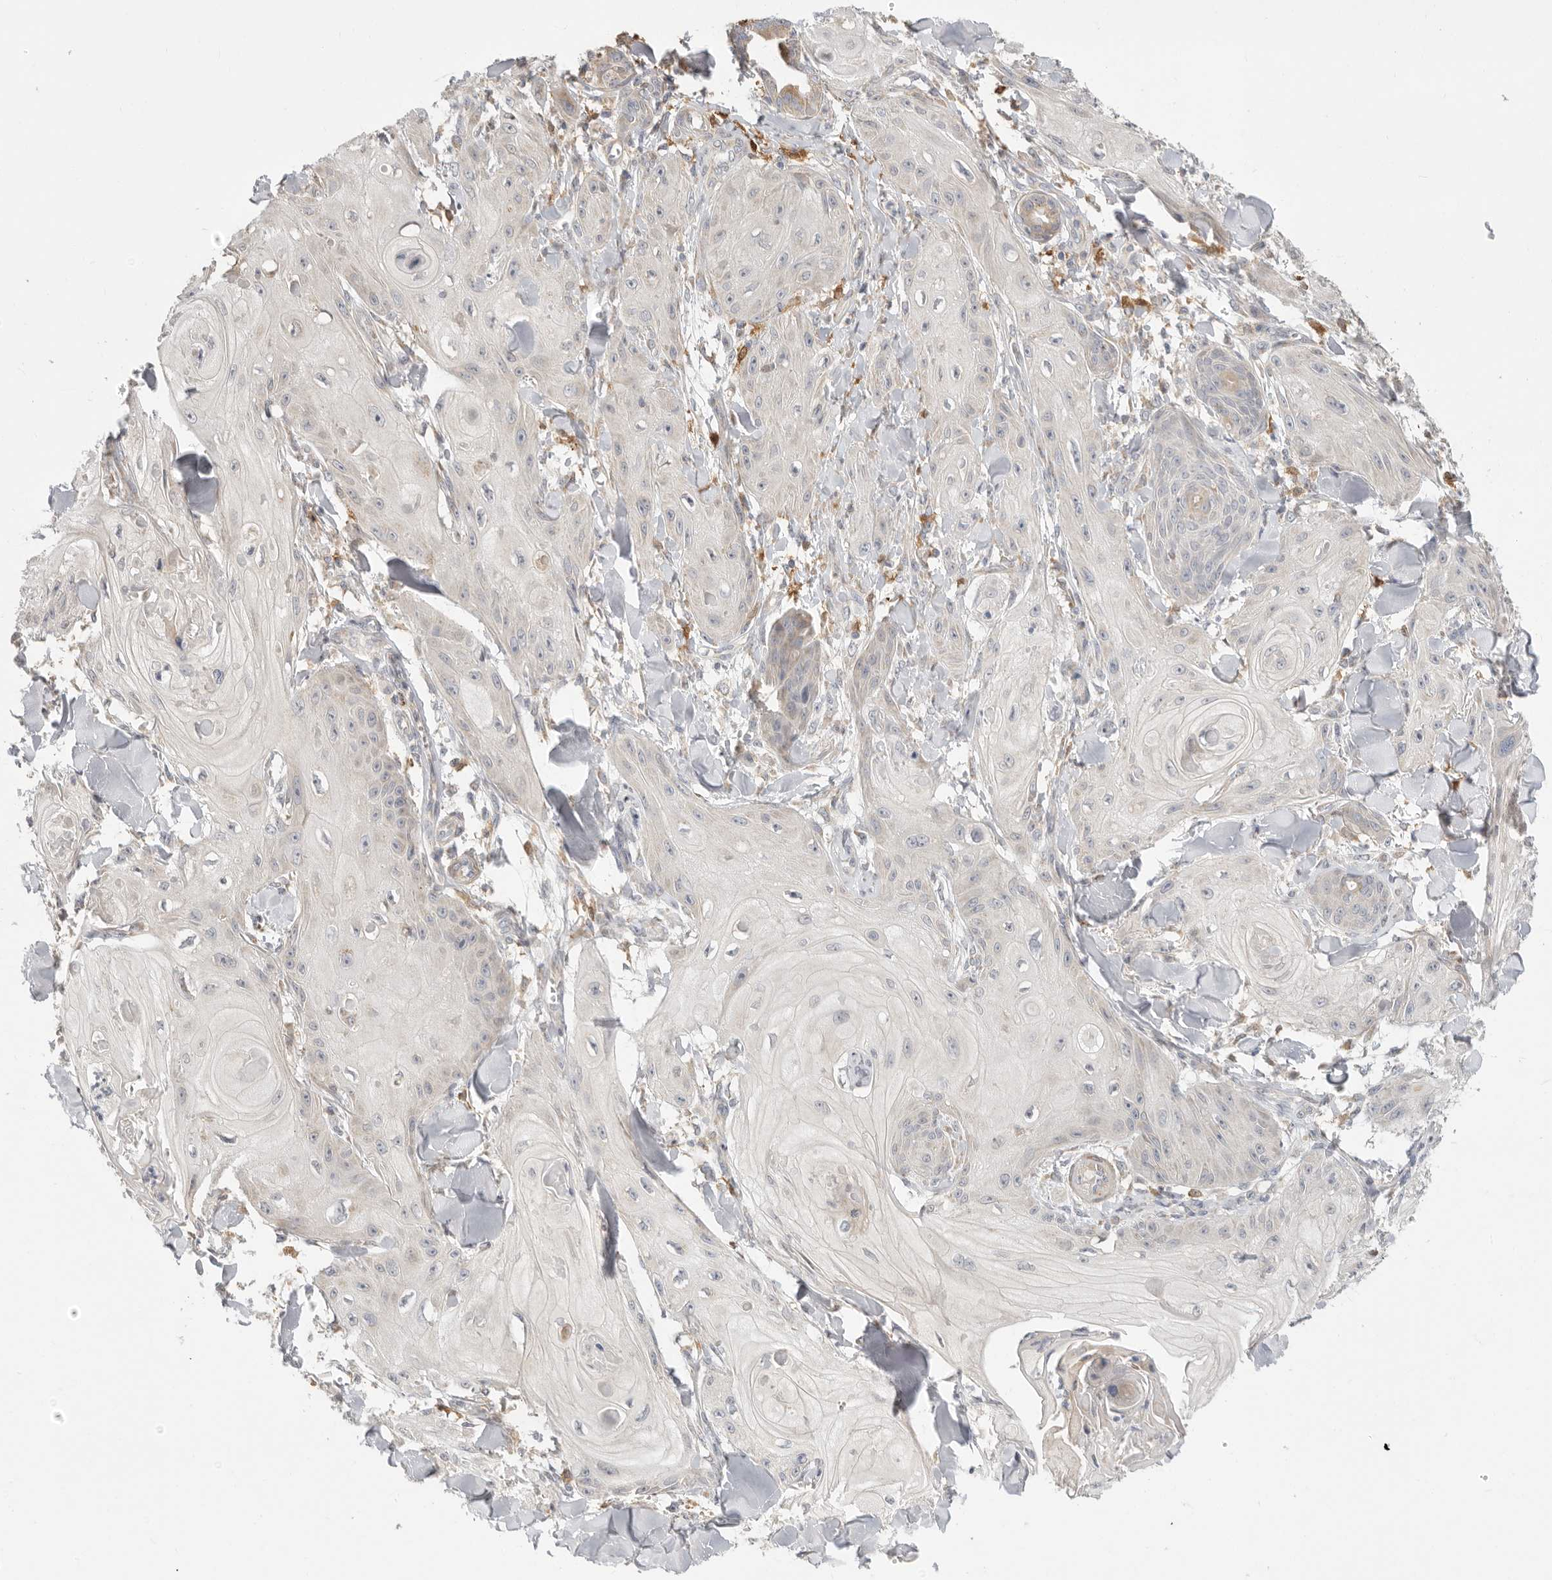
{"staining": {"intensity": "negative", "quantity": "none", "location": "none"}, "tissue": "skin cancer", "cell_type": "Tumor cells", "image_type": "cancer", "snomed": [{"axis": "morphology", "description": "Squamous cell carcinoma, NOS"}, {"axis": "topography", "description": "Skin"}], "caption": "Tumor cells are negative for brown protein staining in skin cancer.", "gene": "USH1C", "patient": {"sex": "male", "age": 74}}